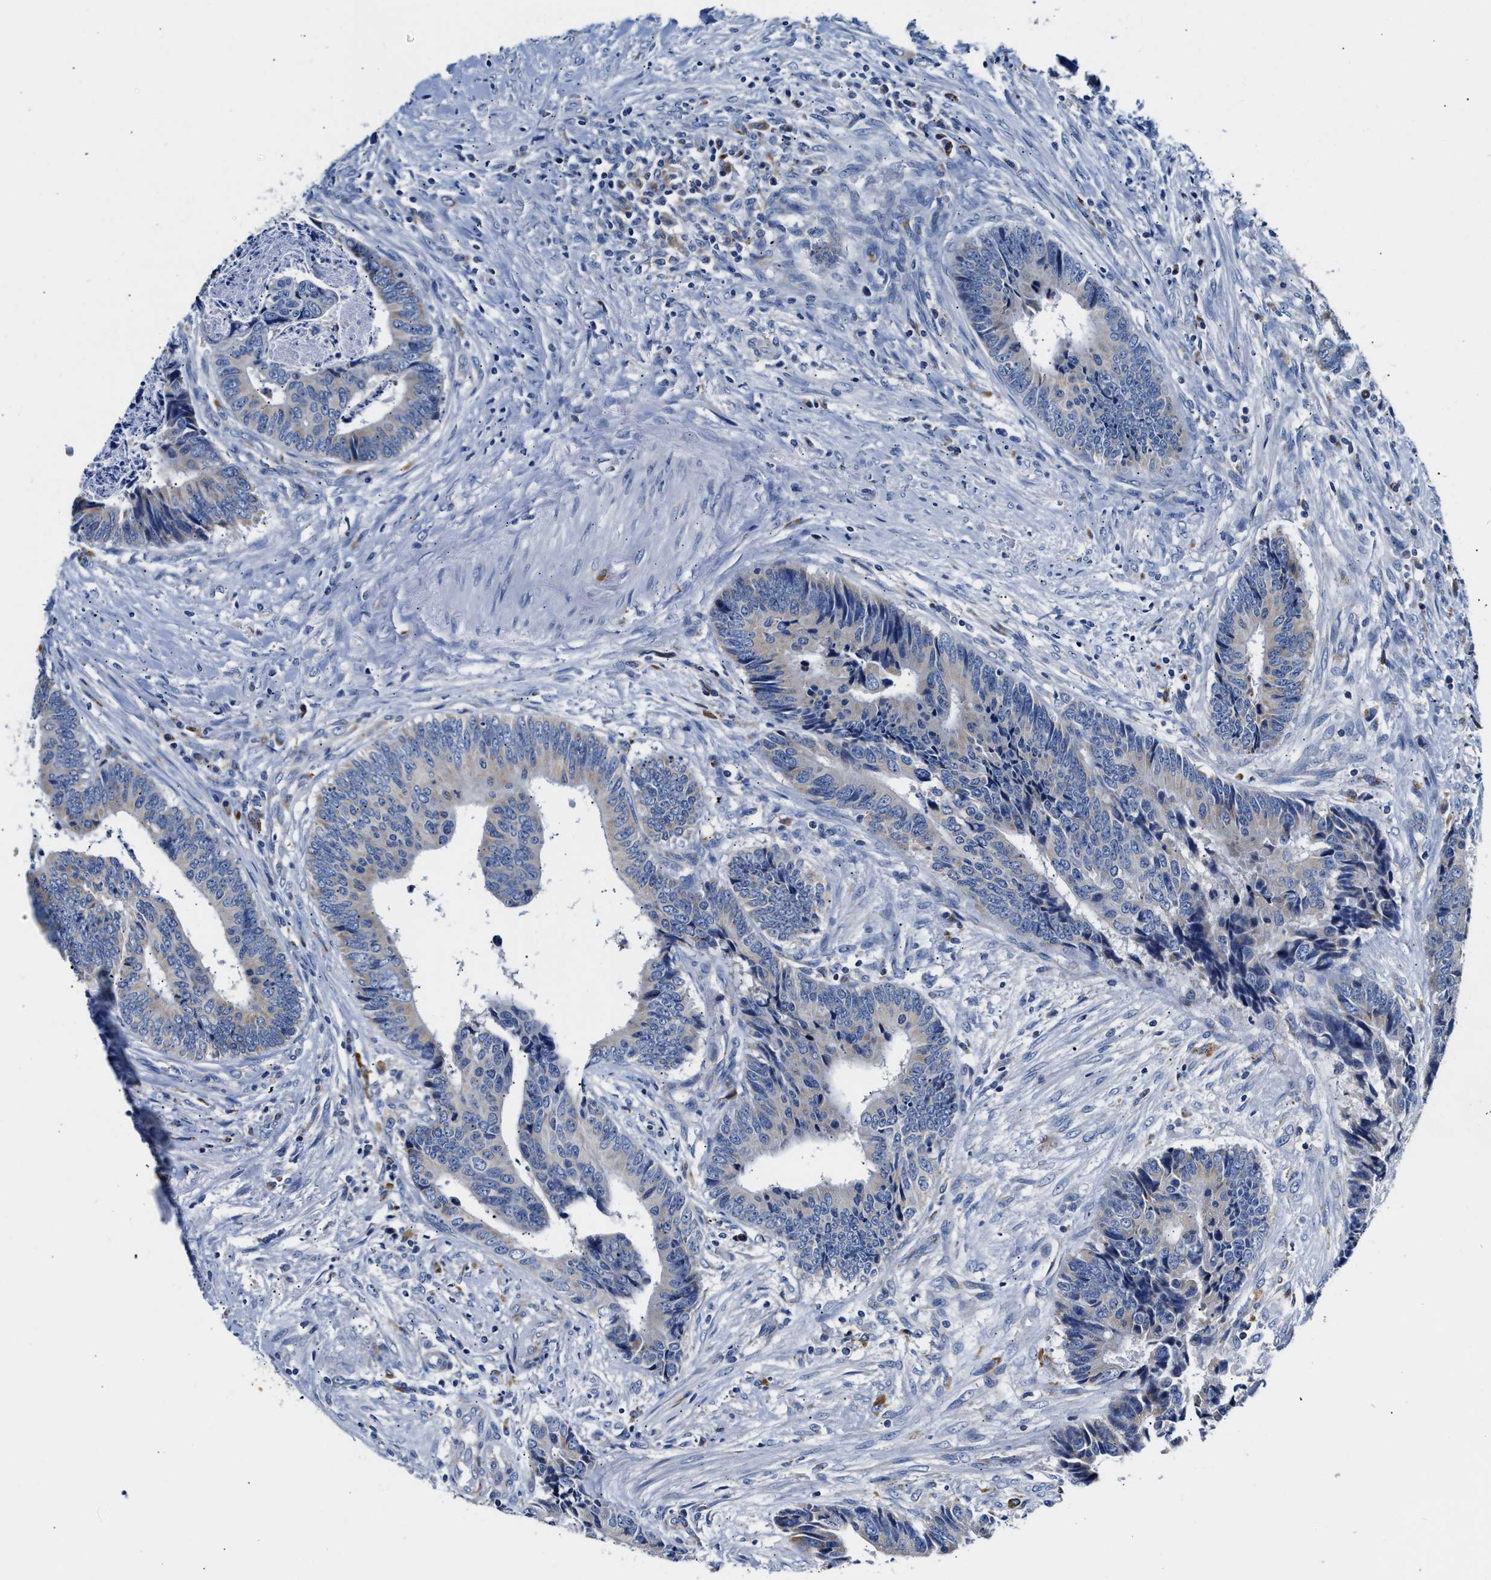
{"staining": {"intensity": "negative", "quantity": "none", "location": "none"}, "tissue": "colorectal cancer", "cell_type": "Tumor cells", "image_type": "cancer", "snomed": [{"axis": "morphology", "description": "Adenocarcinoma, NOS"}, {"axis": "topography", "description": "Rectum"}], "caption": "A high-resolution histopathology image shows IHC staining of colorectal adenocarcinoma, which shows no significant positivity in tumor cells. The staining is performed using DAB (3,3'-diaminobenzidine) brown chromogen with nuclei counter-stained in using hematoxylin.", "gene": "ACADVL", "patient": {"sex": "male", "age": 84}}